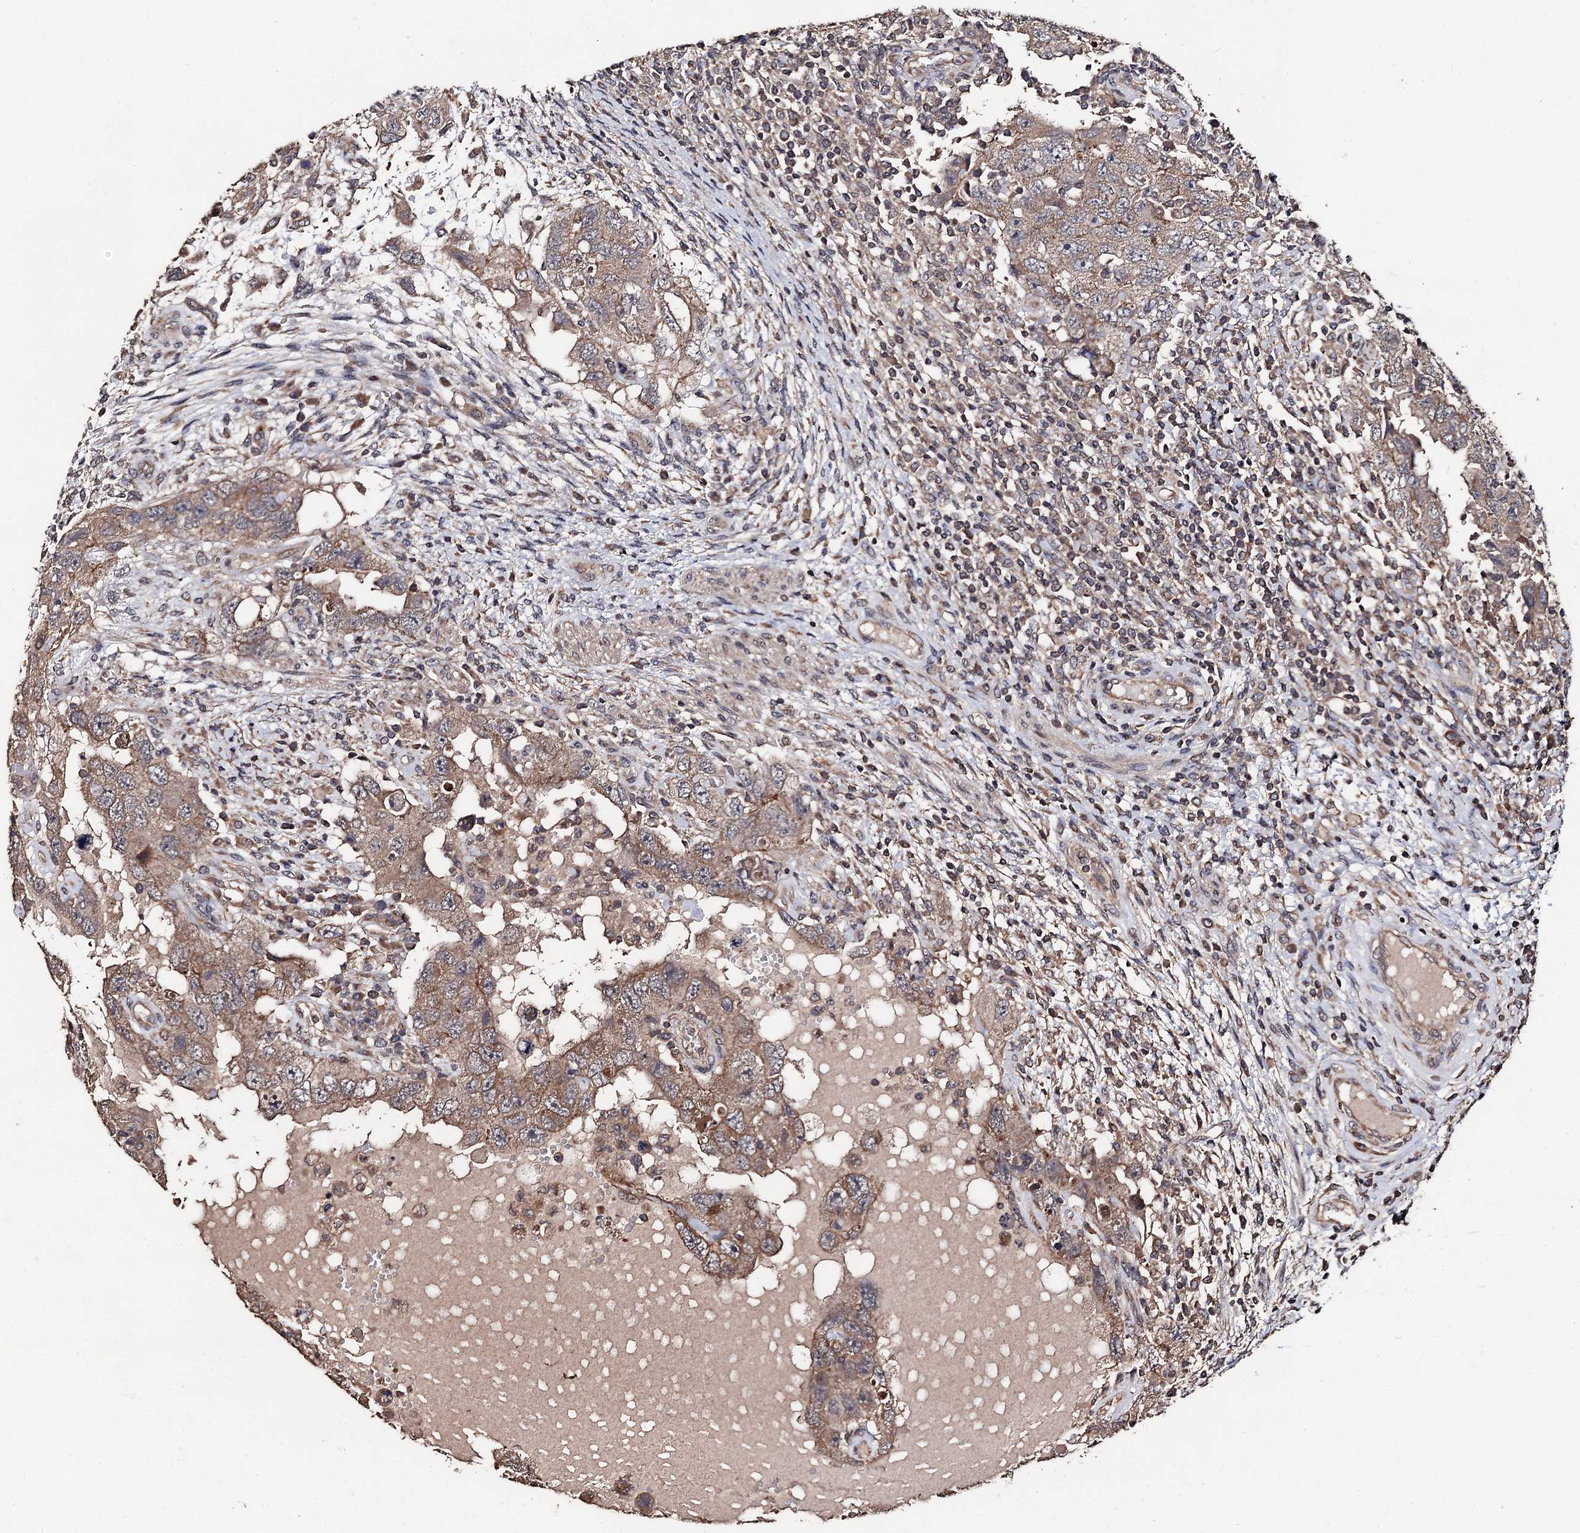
{"staining": {"intensity": "moderate", "quantity": ">75%", "location": "cytoplasmic/membranous"}, "tissue": "testis cancer", "cell_type": "Tumor cells", "image_type": "cancer", "snomed": [{"axis": "morphology", "description": "Carcinoma, Embryonal, NOS"}, {"axis": "topography", "description": "Testis"}], "caption": "Immunohistochemistry (IHC) (DAB) staining of embryonal carcinoma (testis) demonstrates moderate cytoplasmic/membranous protein staining in approximately >75% of tumor cells.", "gene": "PPTC7", "patient": {"sex": "male", "age": 26}}